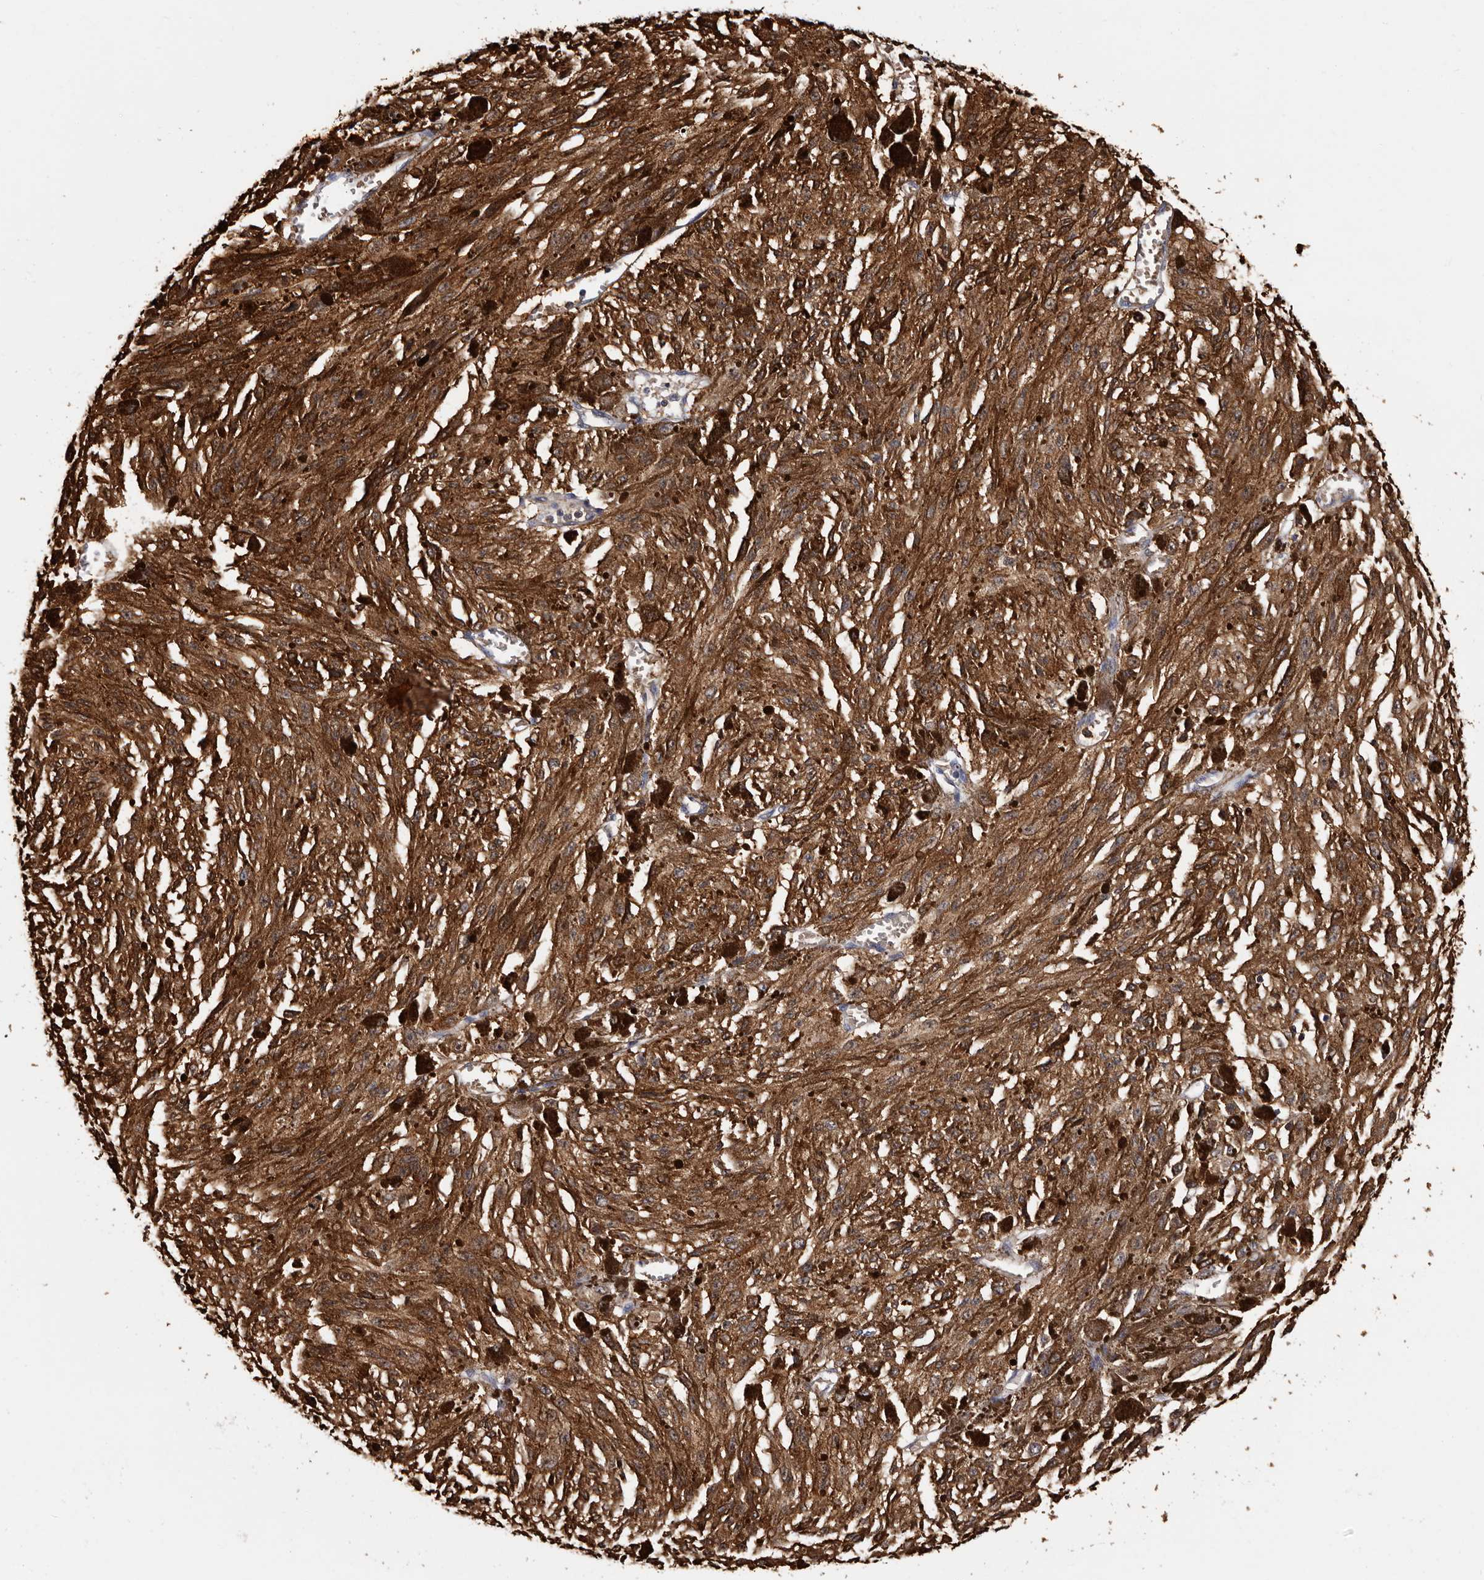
{"staining": {"intensity": "strong", "quantity": ">75%", "location": "cytoplasmic/membranous"}, "tissue": "melanoma", "cell_type": "Tumor cells", "image_type": "cancer", "snomed": [{"axis": "morphology", "description": "Malignant melanoma, NOS"}, {"axis": "topography", "description": "Other"}], "caption": "Protein expression analysis of malignant melanoma displays strong cytoplasmic/membranous expression in approximately >75% of tumor cells.", "gene": "DNPH1", "patient": {"sex": "male", "age": 79}}